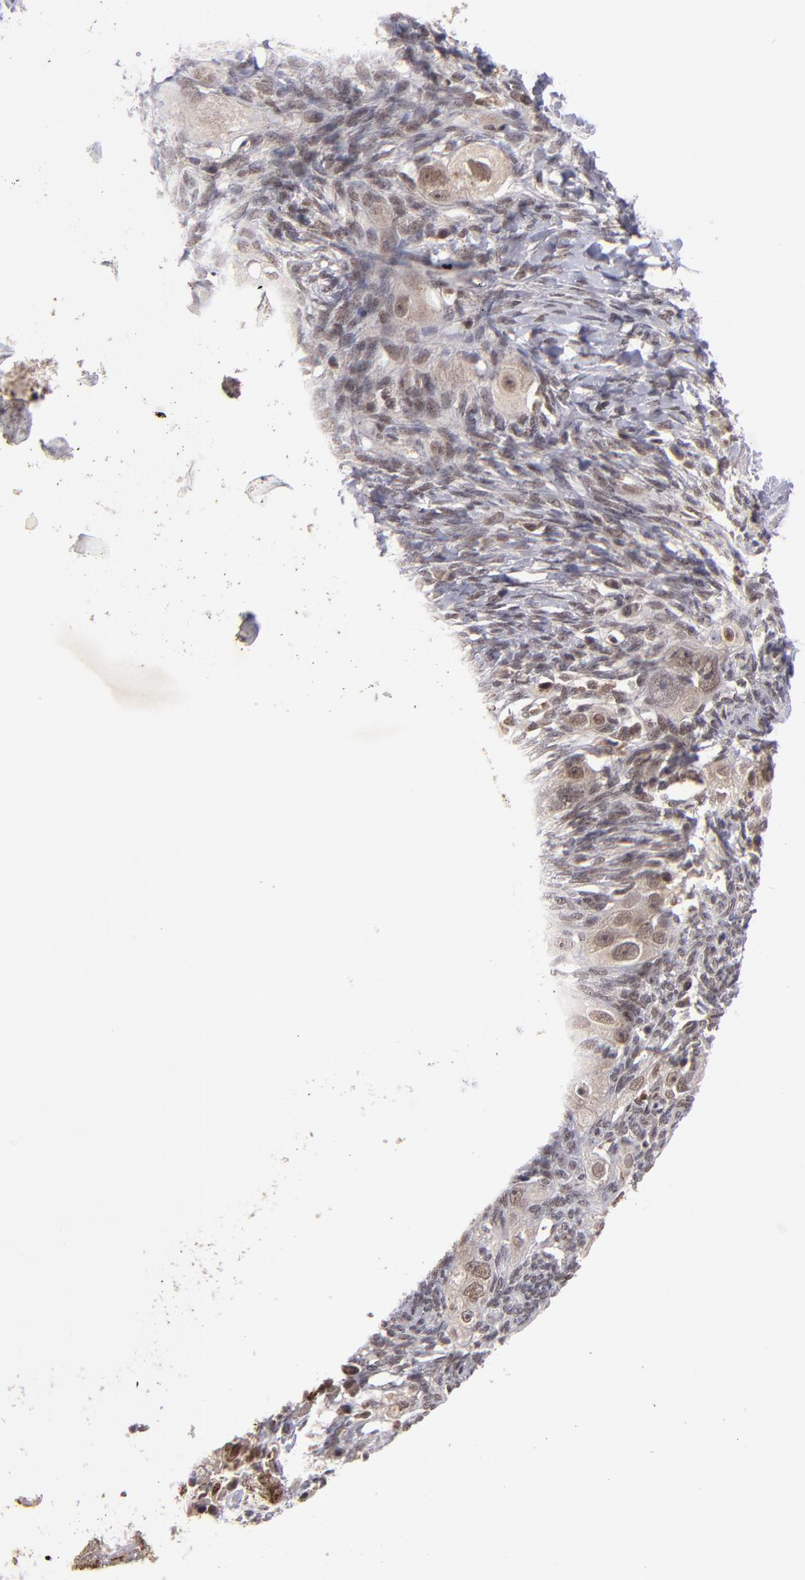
{"staining": {"intensity": "moderate", "quantity": ">75%", "location": "nuclear"}, "tissue": "ovarian cancer", "cell_type": "Tumor cells", "image_type": "cancer", "snomed": [{"axis": "morphology", "description": "Normal tissue, NOS"}, {"axis": "morphology", "description": "Cystadenocarcinoma, serous, NOS"}, {"axis": "topography", "description": "Ovary"}], "caption": "Human ovarian cancer (serous cystadenocarcinoma) stained for a protein (brown) demonstrates moderate nuclear positive staining in about >75% of tumor cells.", "gene": "EP300", "patient": {"sex": "female", "age": 62}}